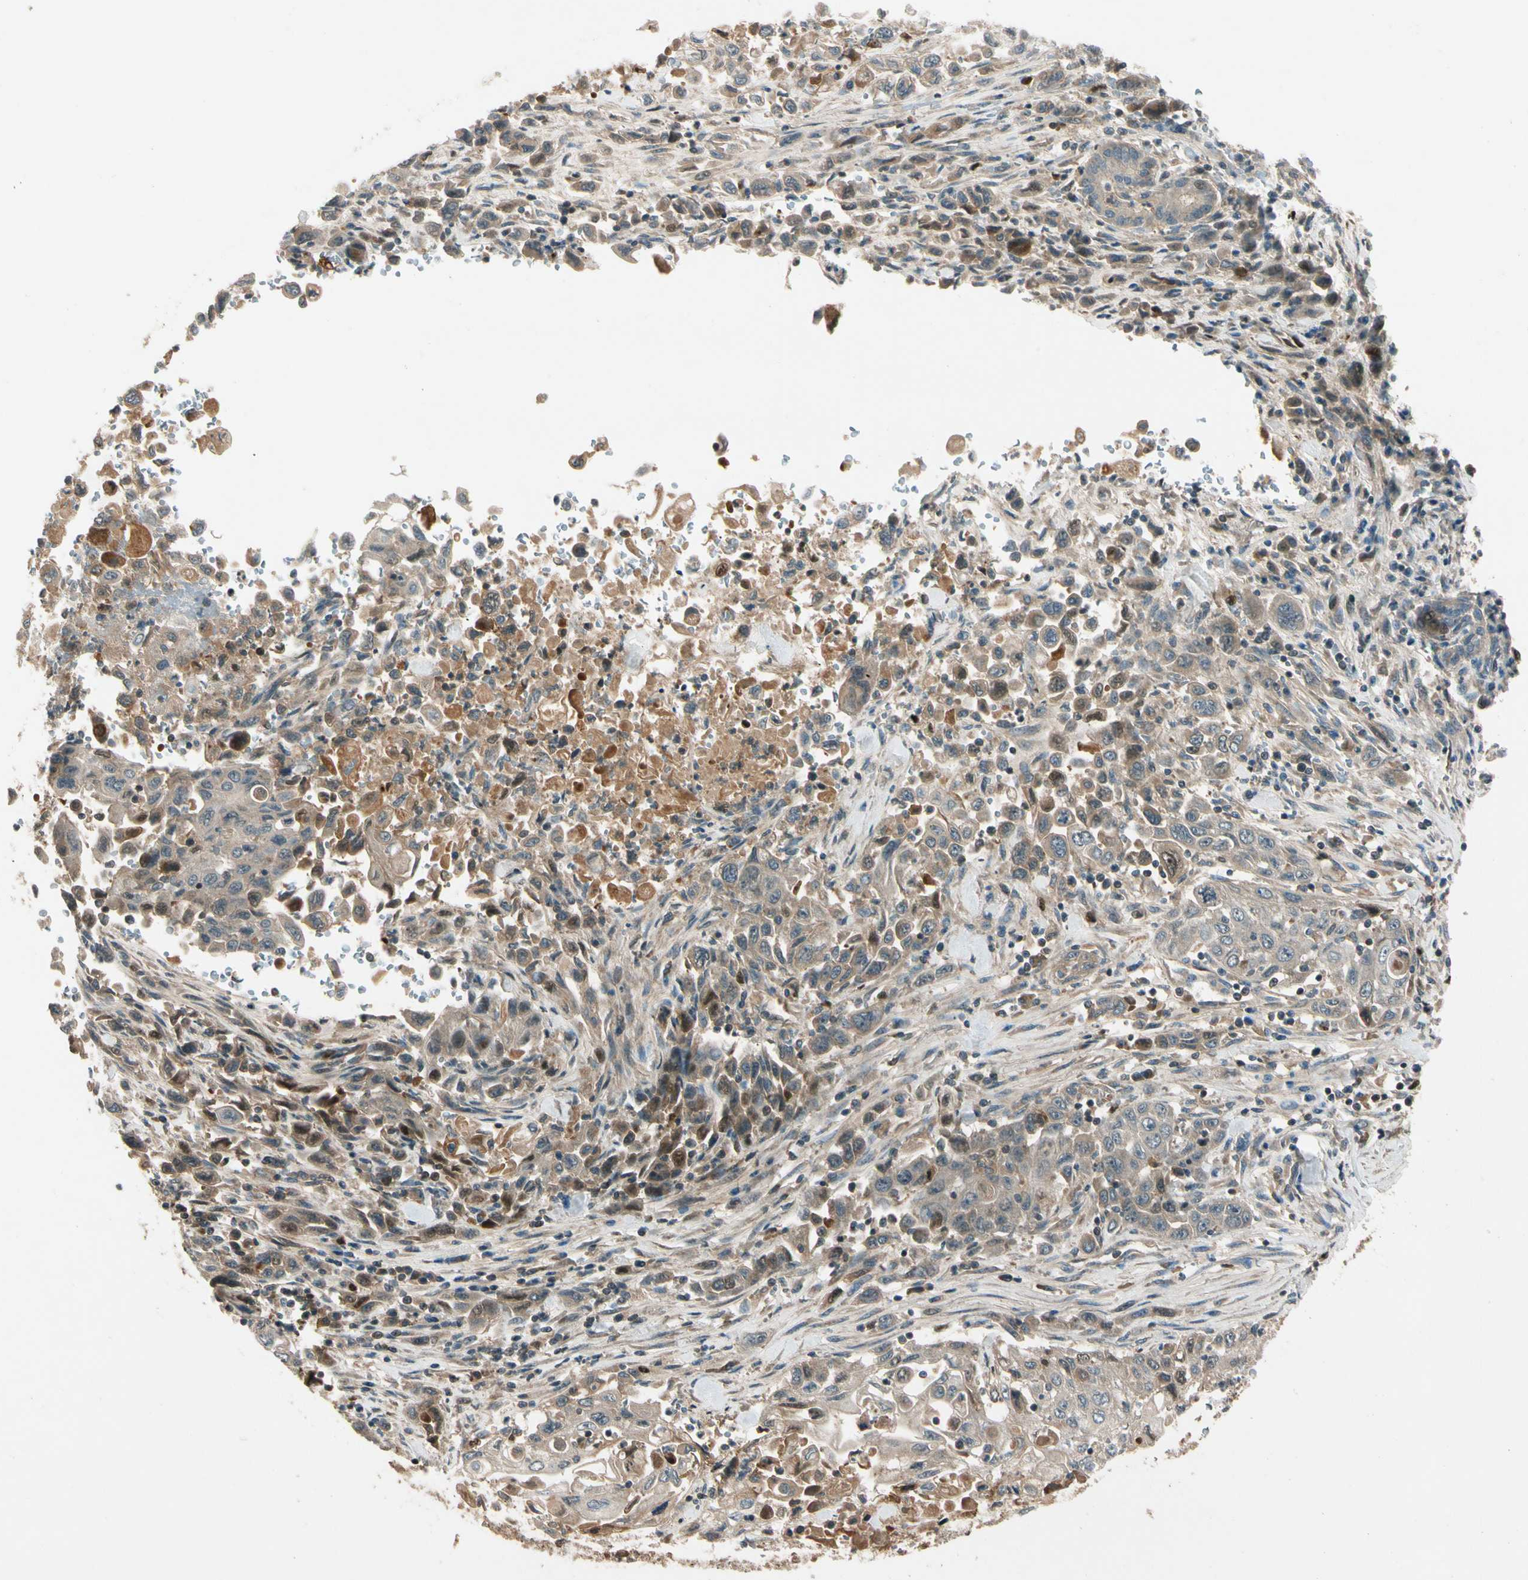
{"staining": {"intensity": "moderate", "quantity": ">75%", "location": "cytoplasmic/membranous"}, "tissue": "pancreatic cancer", "cell_type": "Tumor cells", "image_type": "cancer", "snomed": [{"axis": "morphology", "description": "Adenocarcinoma, NOS"}, {"axis": "topography", "description": "Pancreas"}], "caption": "Immunohistochemical staining of adenocarcinoma (pancreatic) exhibits medium levels of moderate cytoplasmic/membranous positivity in approximately >75% of tumor cells.", "gene": "ACVR1C", "patient": {"sex": "male", "age": 70}}